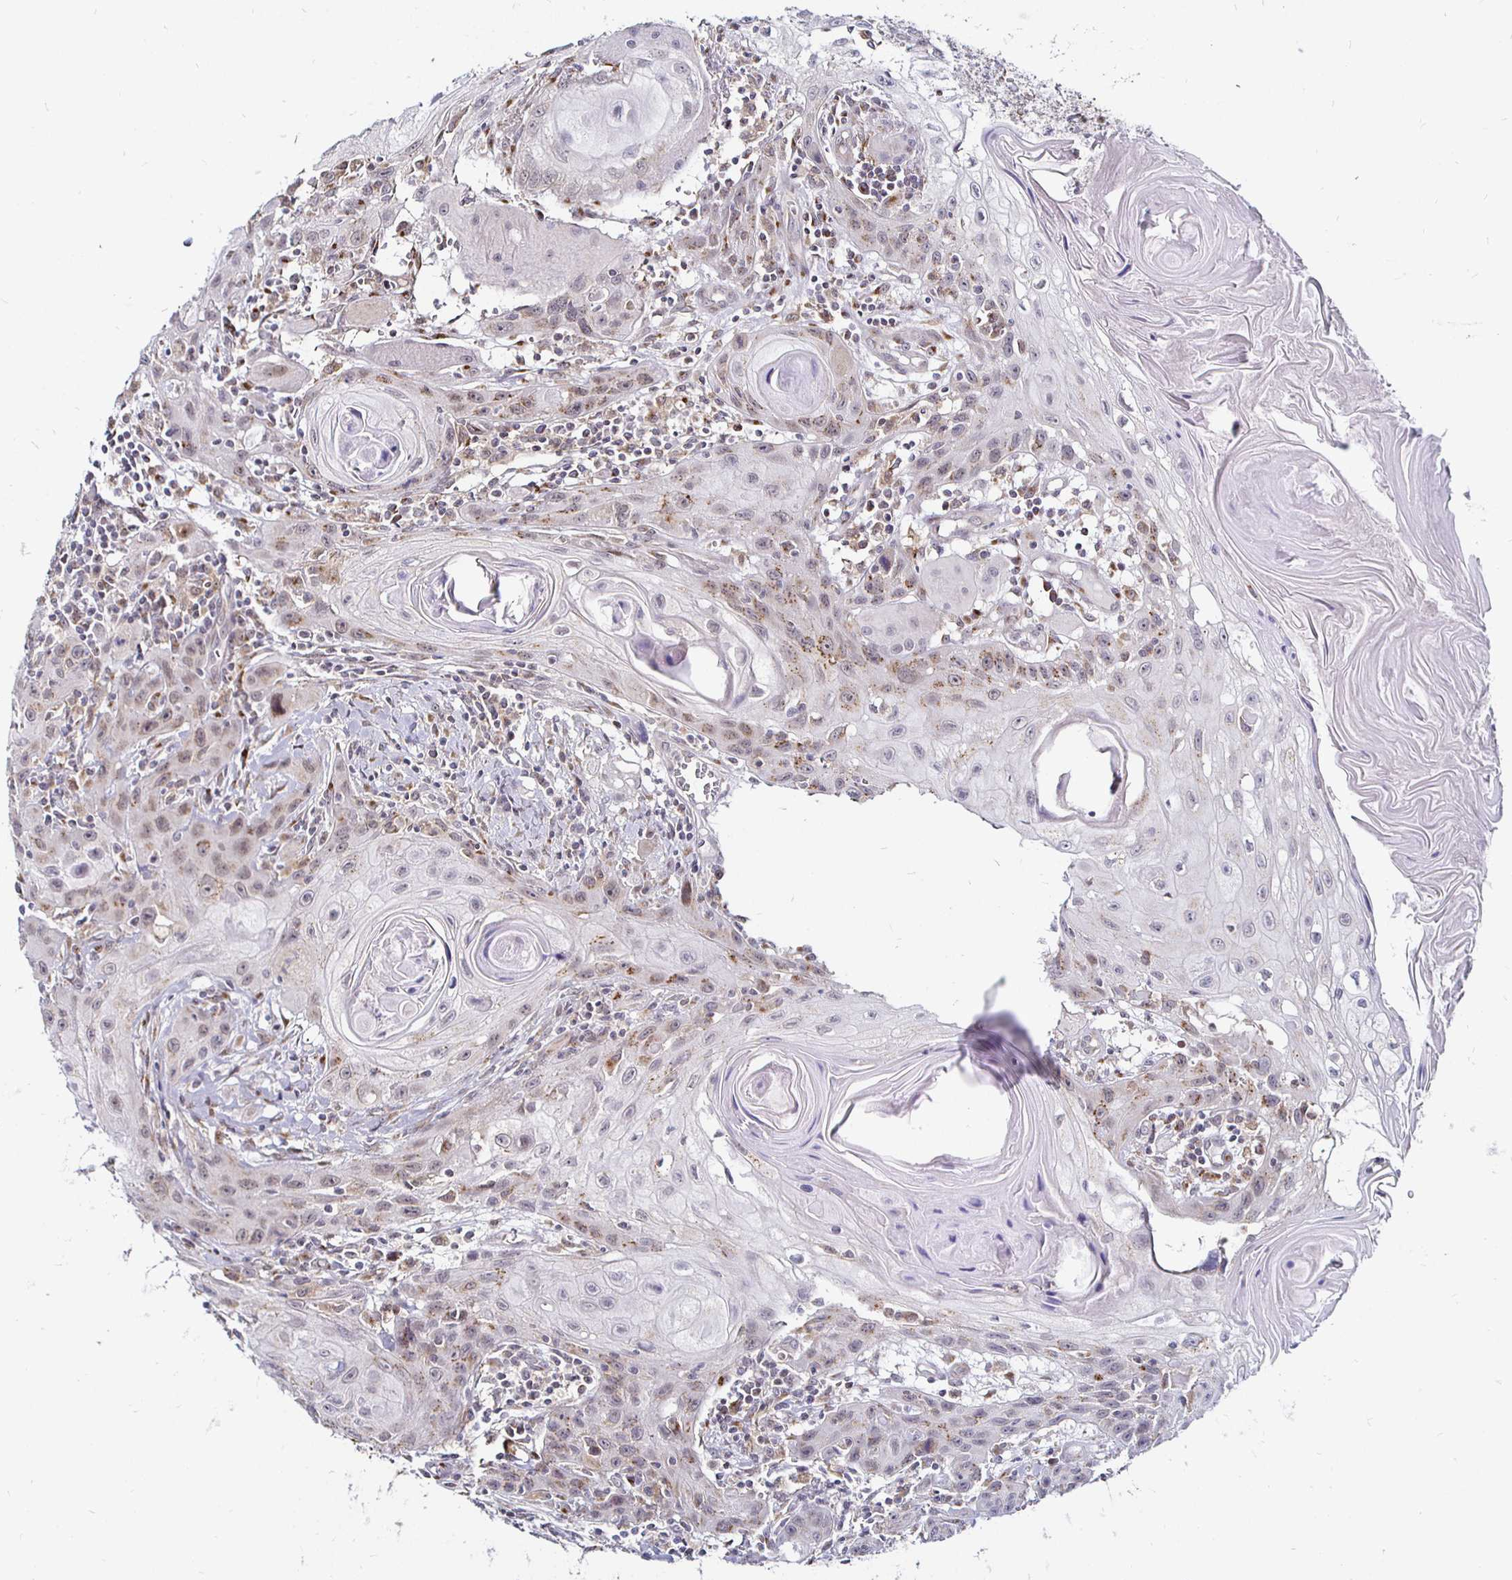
{"staining": {"intensity": "weak", "quantity": "25%-75%", "location": "cytoplasmic/membranous"}, "tissue": "head and neck cancer", "cell_type": "Tumor cells", "image_type": "cancer", "snomed": [{"axis": "morphology", "description": "Squamous cell carcinoma, NOS"}, {"axis": "topography", "description": "Oral tissue"}, {"axis": "topography", "description": "Head-Neck"}], "caption": "Head and neck cancer (squamous cell carcinoma) was stained to show a protein in brown. There is low levels of weak cytoplasmic/membranous expression in about 25%-75% of tumor cells.", "gene": "ATG3", "patient": {"sex": "male", "age": 58}}